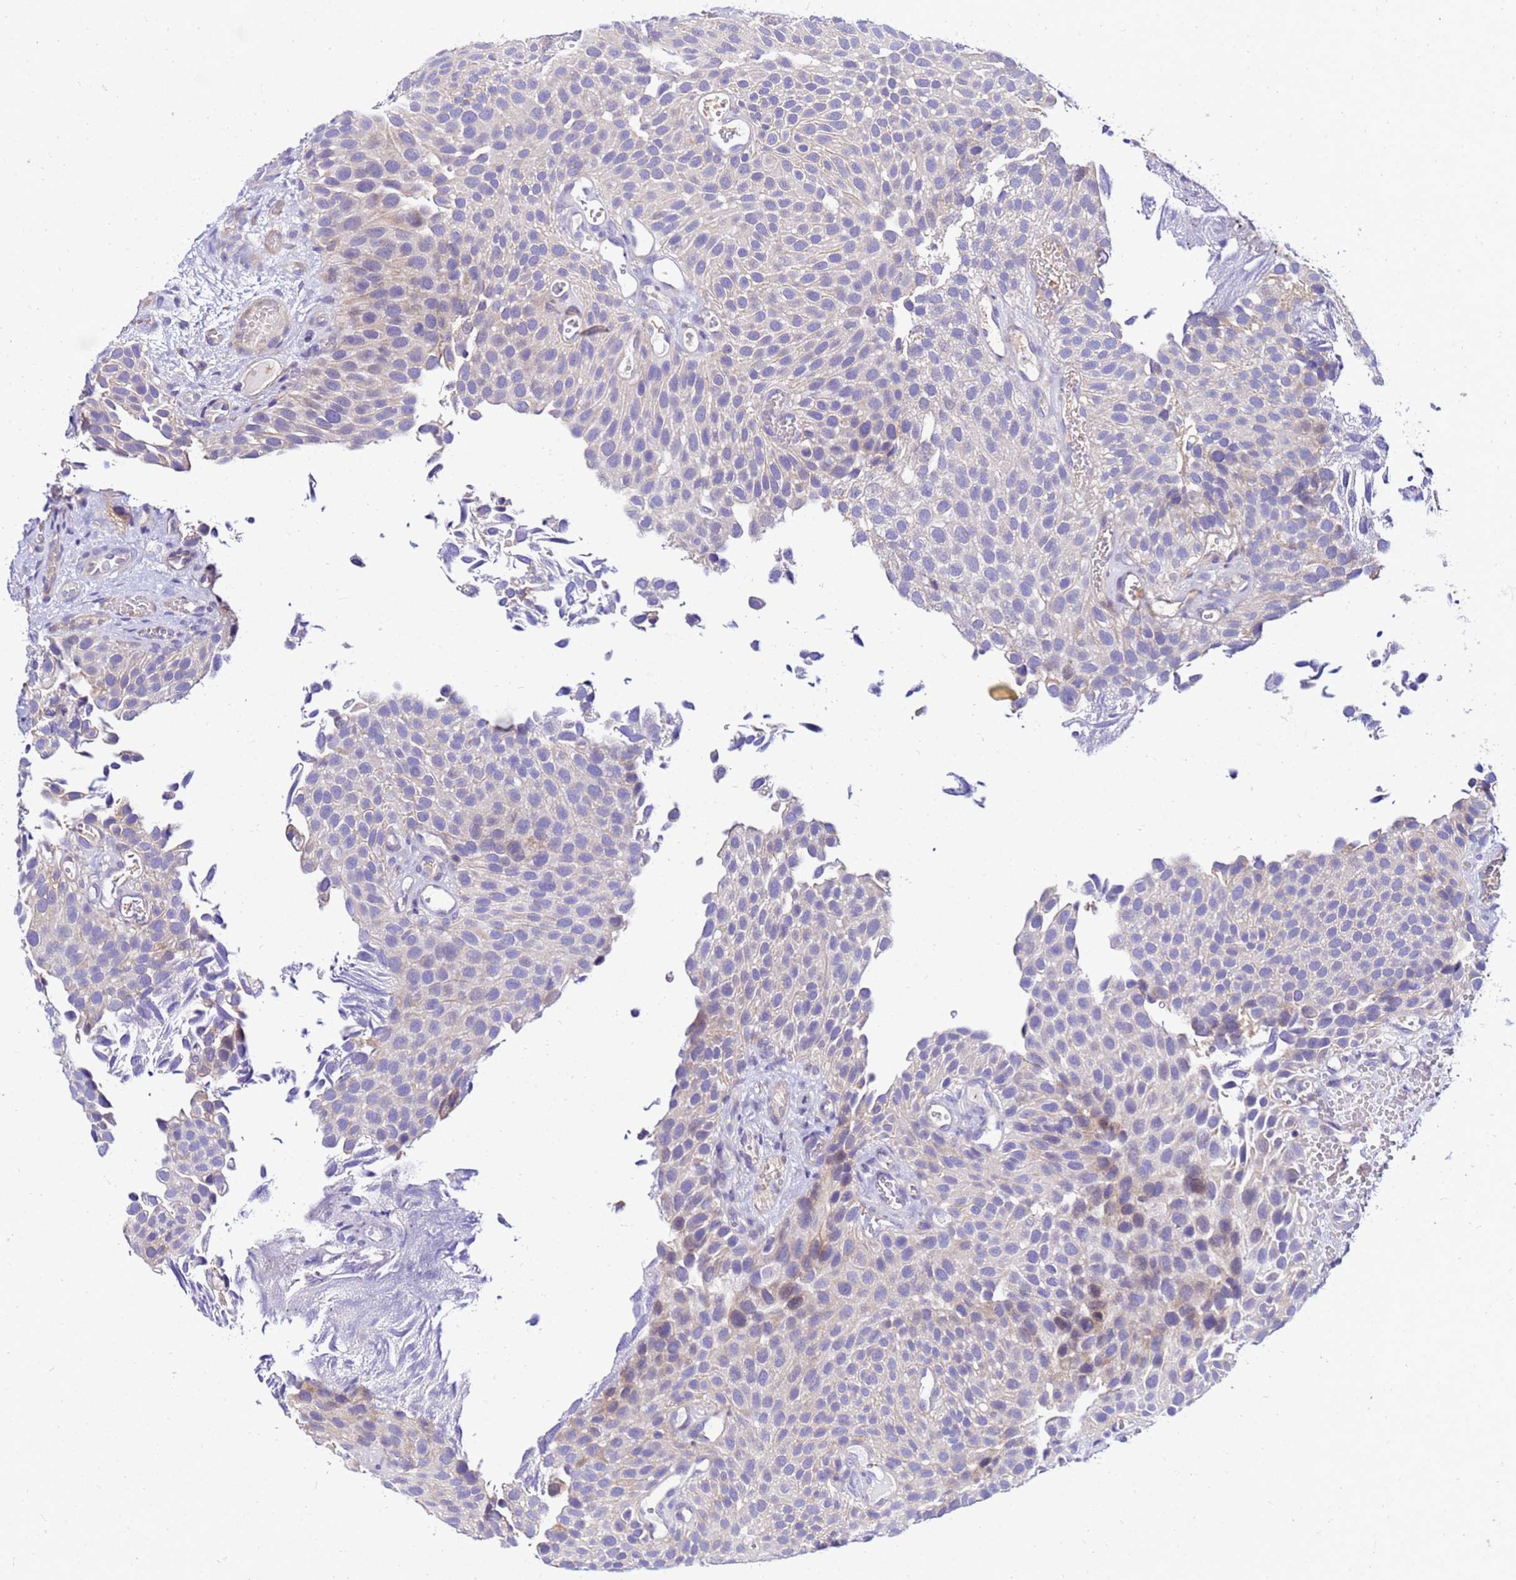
{"staining": {"intensity": "negative", "quantity": "none", "location": "none"}, "tissue": "urothelial cancer", "cell_type": "Tumor cells", "image_type": "cancer", "snomed": [{"axis": "morphology", "description": "Urothelial carcinoma, Low grade"}, {"axis": "topography", "description": "Urinary bladder"}], "caption": "Histopathology image shows no significant protein expression in tumor cells of urothelial carcinoma (low-grade).", "gene": "HERC5", "patient": {"sex": "male", "age": 89}}